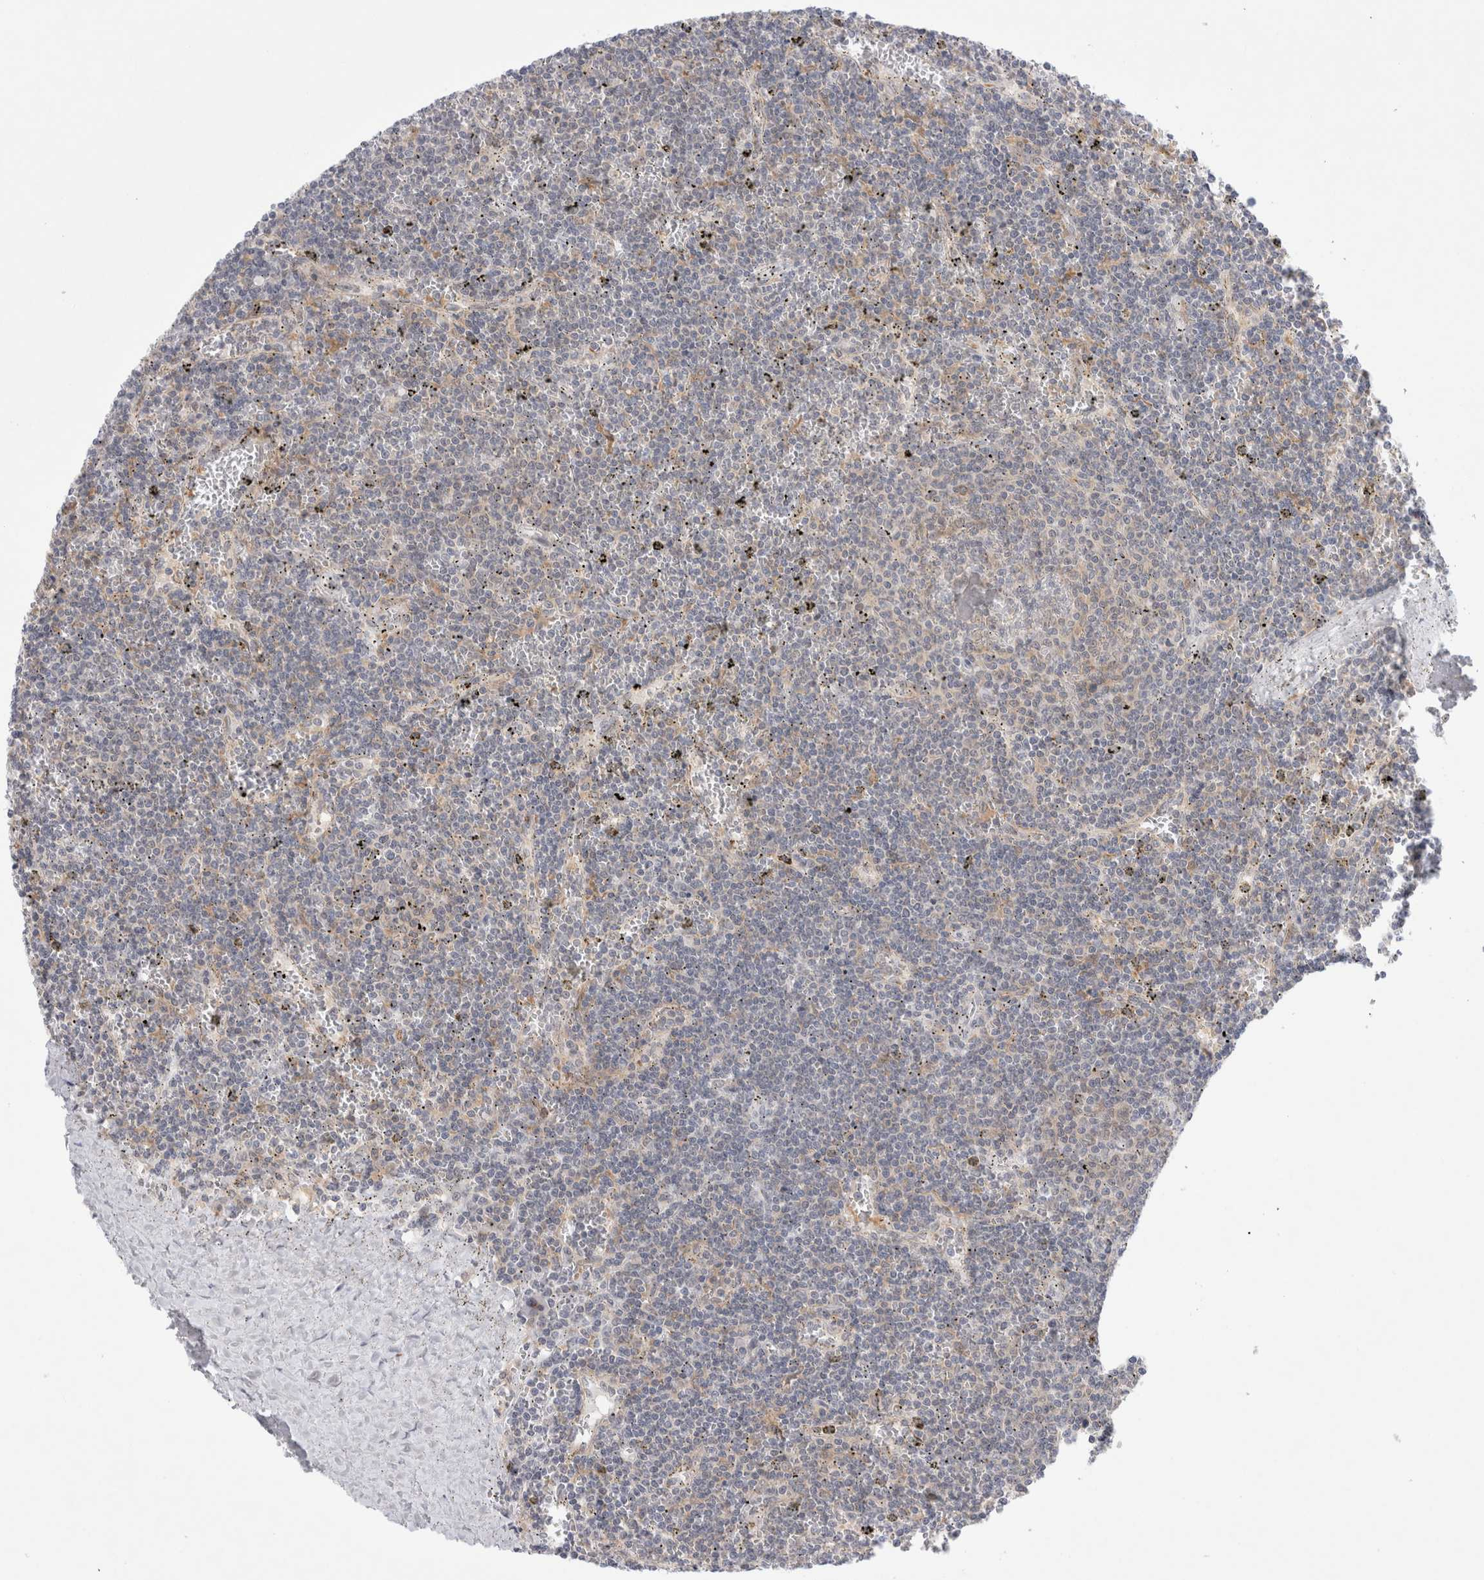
{"staining": {"intensity": "weak", "quantity": "25%-75%", "location": "cytoplasmic/membranous"}, "tissue": "lymphoma", "cell_type": "Tumor cells", "image_type": "cancer", "snomed": [{"axis": "morphology", "description": "Malignant lymphoma, non-Hodgkin's type, Low grade"}, {"axis": "topography", "description": "Spleen"}], "caption": "Brown immunohistochemical staining in human low-grade malignant lymphoma, non-Hodgkin's type displays weak cytoplasmic/membranous staining in about 25%-75% of tumor cells.", "gene": "CERS5", "patient": {"sex": "female", "age": 50}}